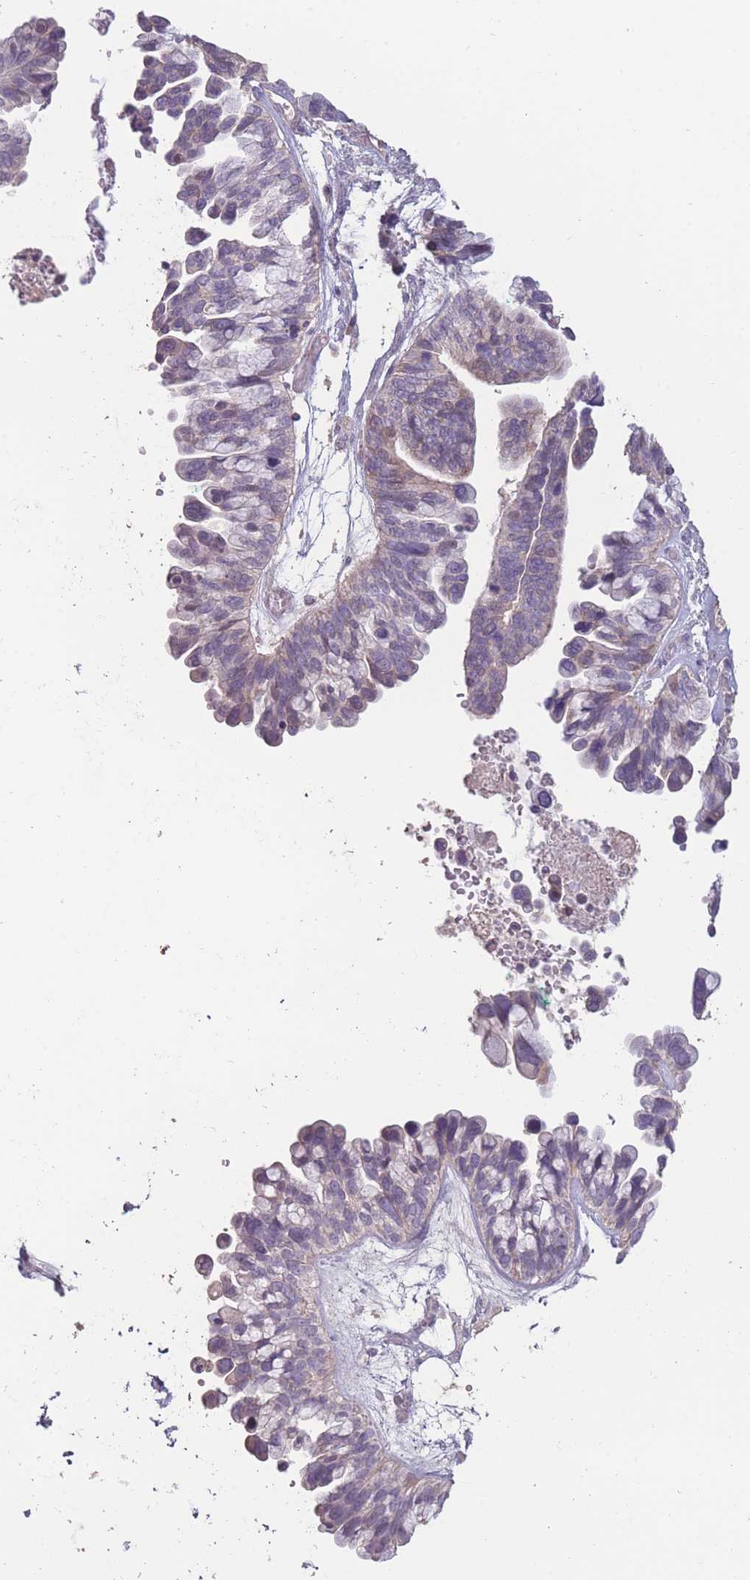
{"staining": {"intensity": "weak", "quantity": "<25%", "location": "cytoplasmic/membranous"}, "tissue": "ovarian cancer", "cell_type": "Tumor cells", "image_type": "cancer", "snomed": [{"axis": "morphology", "description": "Cystadenocarcinoma, serous, NOS"}, {"axis": "topography", "description": "Ovary"}], "caption": "Ovarian cancer was stained to show a protein in brown. There is no significant positivity in tumor cells.", "gene": "RSPH10B", "patient": {"sex": "female", "age": 56}}